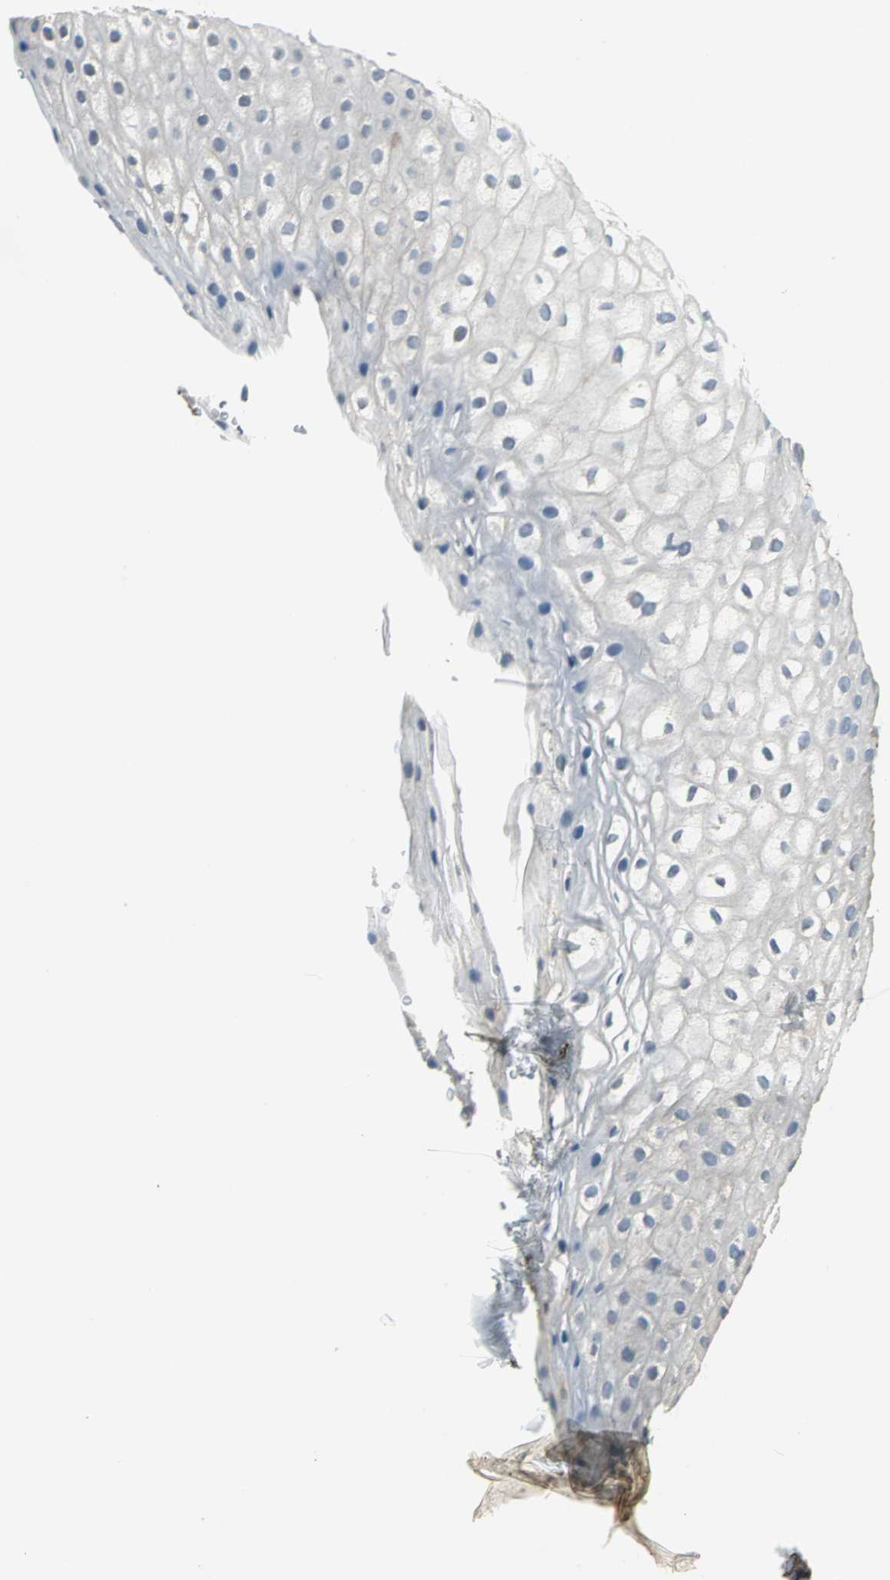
{"staining": {"intensity": "negative", "quantity": "none", "location": "none"}, "tissue": "skin", "cell_type": "Epidermal cells", "image_type": "normal", "snomed": [{"axis": "morphology", "description": "Normal tissue, NOS"}, {"axis": "morphology", "description": "Hemorrhoids"}, {"axis": "morphology", "description": "Inflammation, NOS"}, {"axis": "topography", "description": "Anal"}], "caption": "The immunohistochemistry image has no significant staining in epidermal cells of skin.", "gene": "SLC16A7", "patient": {"sex": "male", "age": 60}}